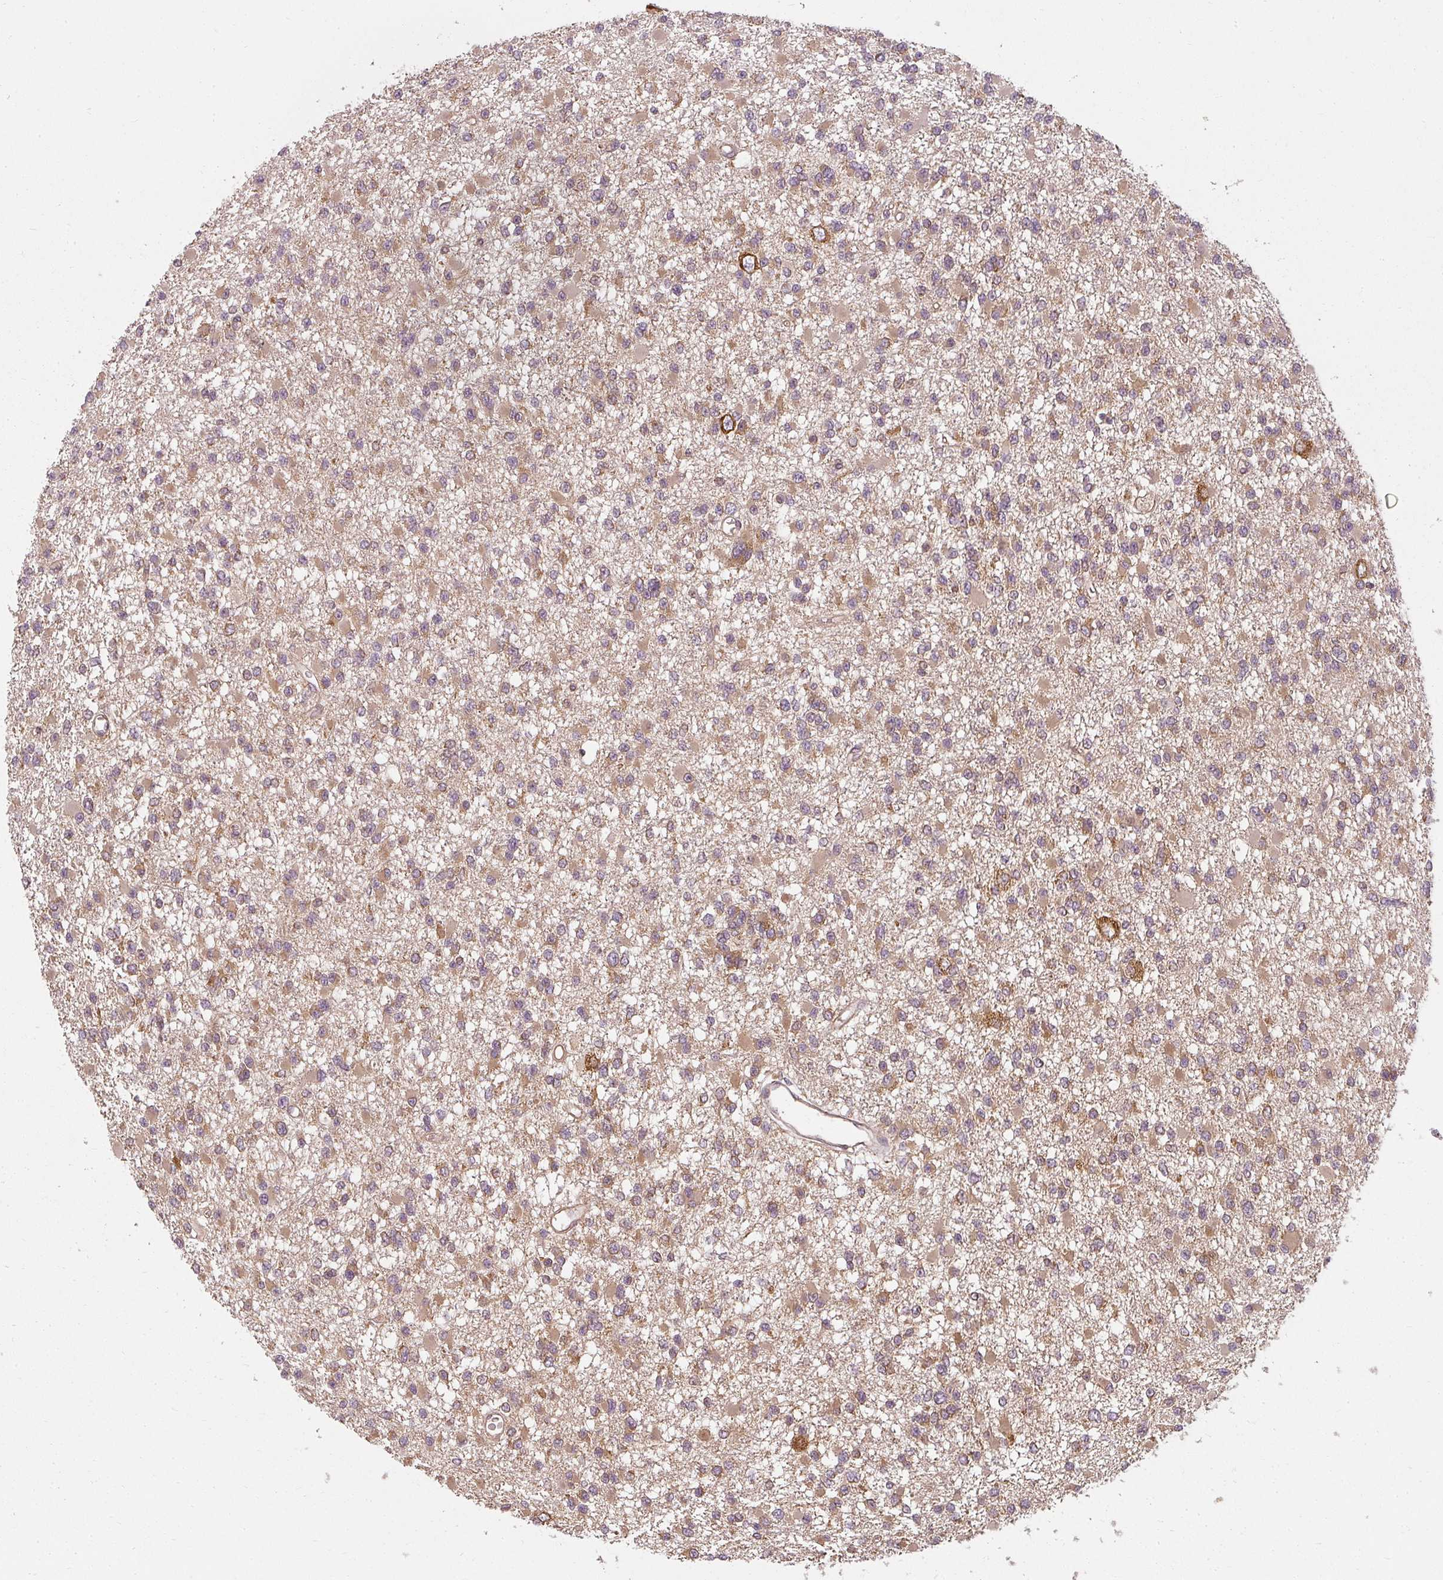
{"staining": {"intensity": "weak", "quantity": ">75%", "location": "cytoplasmic/membranous"}, "tissue": "glioma", "cell_type": "Tumor cells", "image_type": "cancer", "snomed": [{"axis": "morphology", "description": "Glioma, malignant, Low grade"}, {"axis": "topography", "description": "Brain"}], "caption": "Low-grade glioma (malignant) stained with a protein marker shows weak staining in tumor cells.", "gene": "RPL24", "patient": {"sex": "female", "age": 22}}